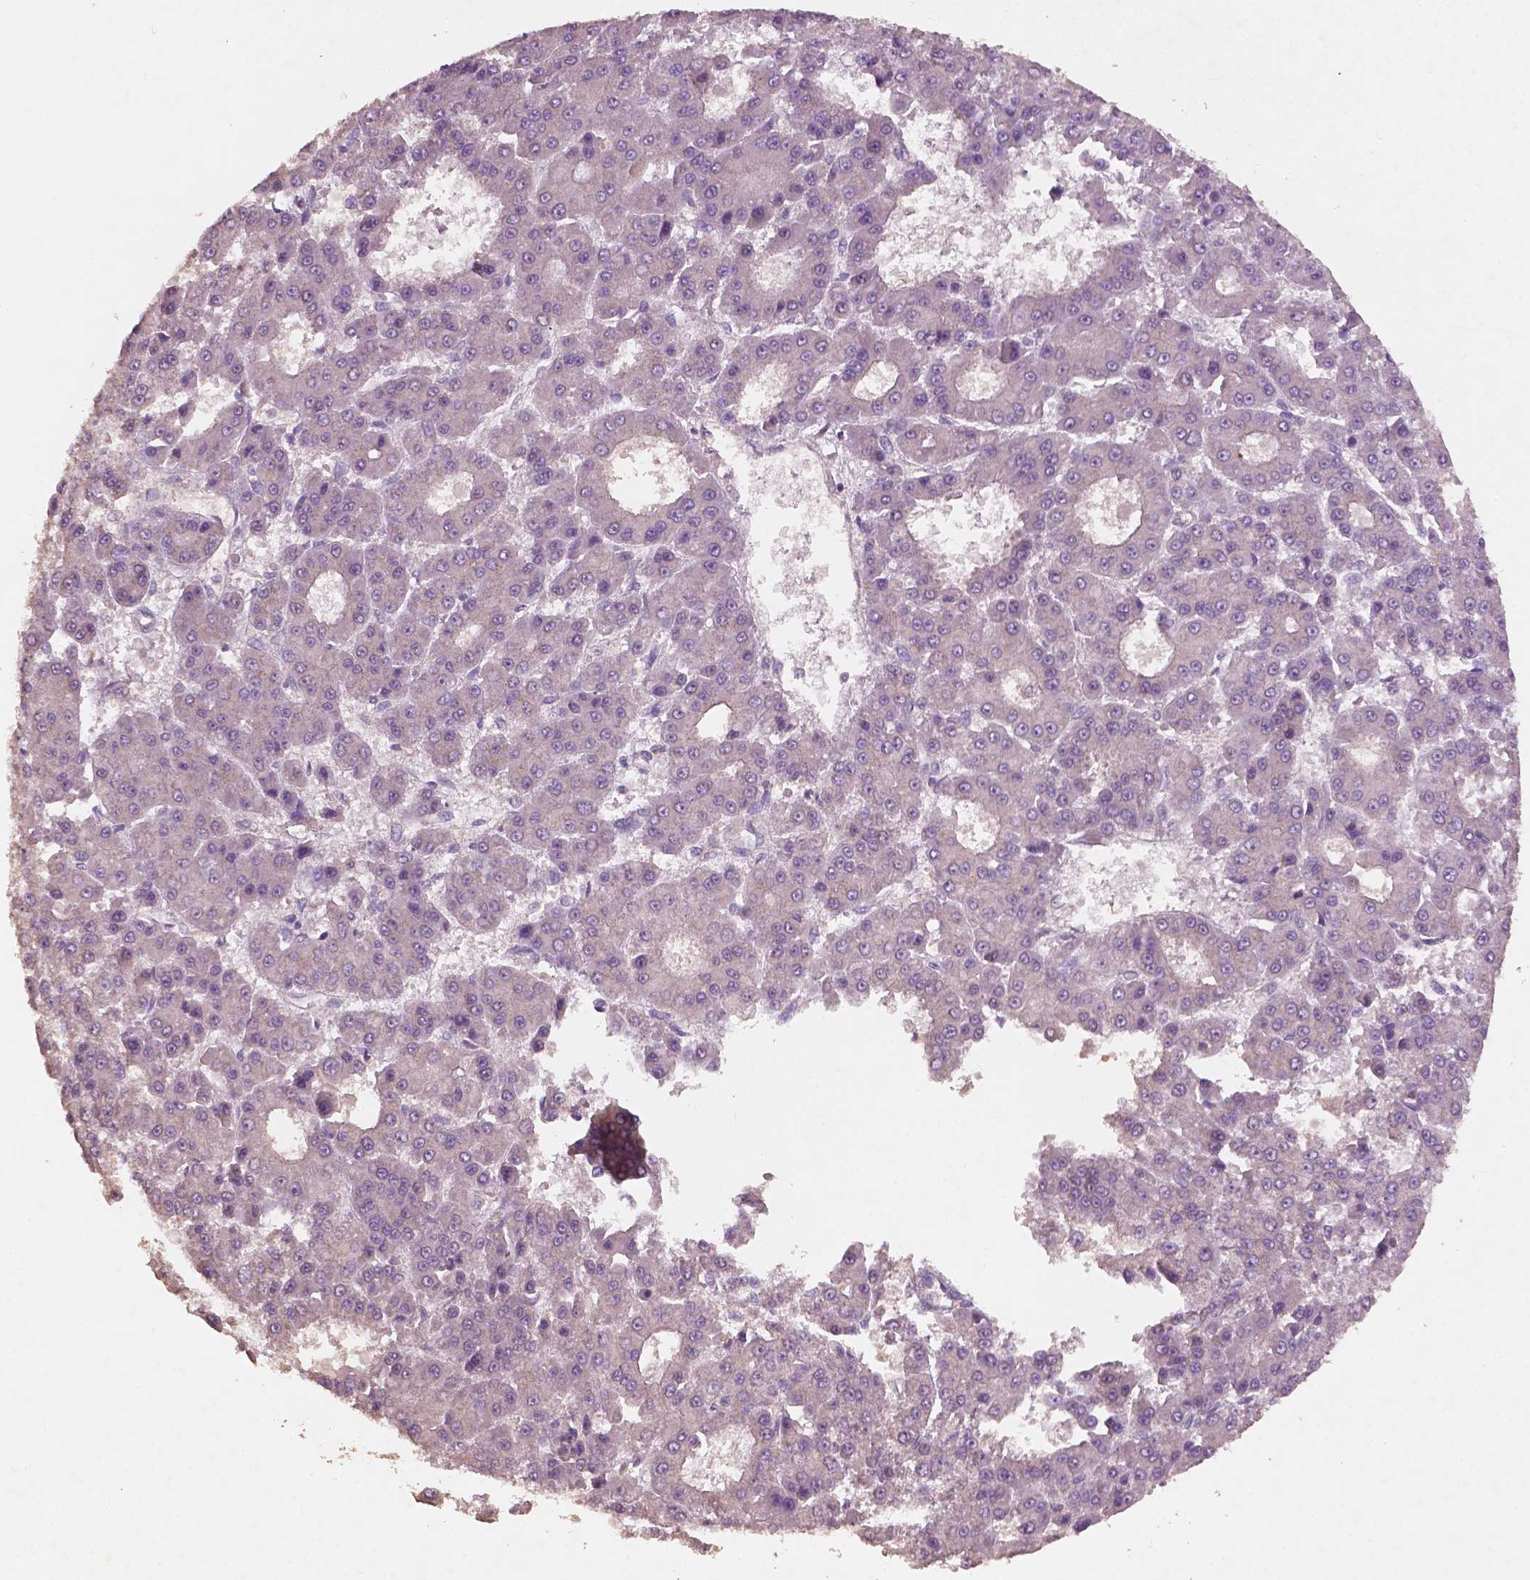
{"staining": {"intensity": "negative", "quantity": "none", "location": "none"}, "tissue": "liver cancer", "cell_type": "Tumor cells", "image_type": "cancer", "snomed": [{"axis": "morphology", "description": "Carcinoma, Hepatocellular, NOS"}, {"axis": "topography", "description": "Liver"}], "caption": "This is an immunohistochemistry (IHC) histopathology image of human liver cancer (hepatocellular carcinoma). There is no expression in tumor cells.", "gene": "CHPT1", "patient": {"sex": "male", "age": 70}}